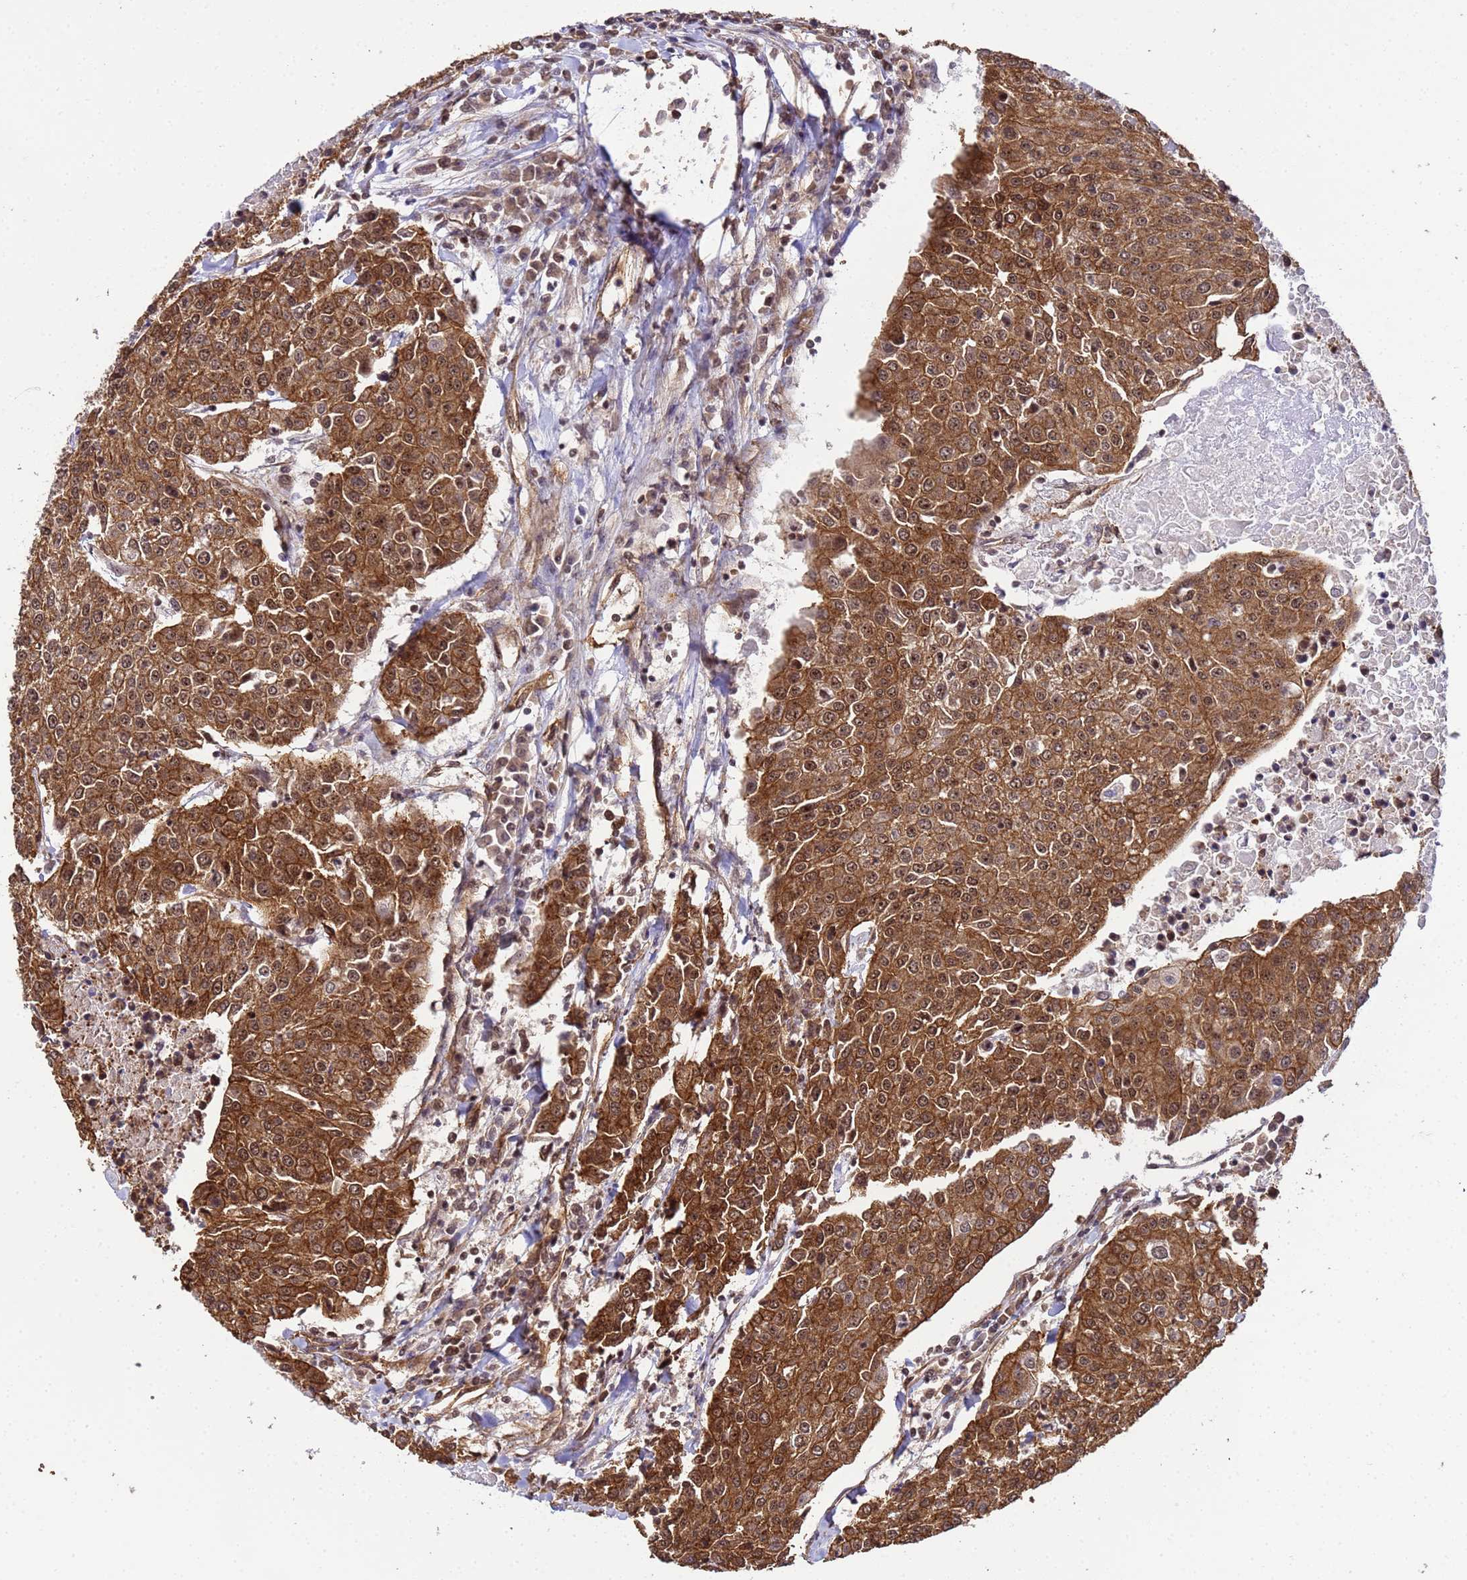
{"staining": {"intensity": "strong", "quantity": ">75%", "location": "cytoplasmic/membranous,nuclear"}, "tissue": "urothelial cancer", "cell_type": "Tumor cells", "image_type": "cancer", "snomed": [{"axis": "morphology", "description": "Urothelial carcinoma, High grade"}, {"axis": "topography", "description": "Urinary bladder"}], "caption": "Immunohistochemical staining of urothelial cancer shows high levels of strong cytoplasmic/membranous and nuclear positivity in about >75% of tumor cells.", "gene": "SYF2", "patient": {"sex": "female", "age": 85}}